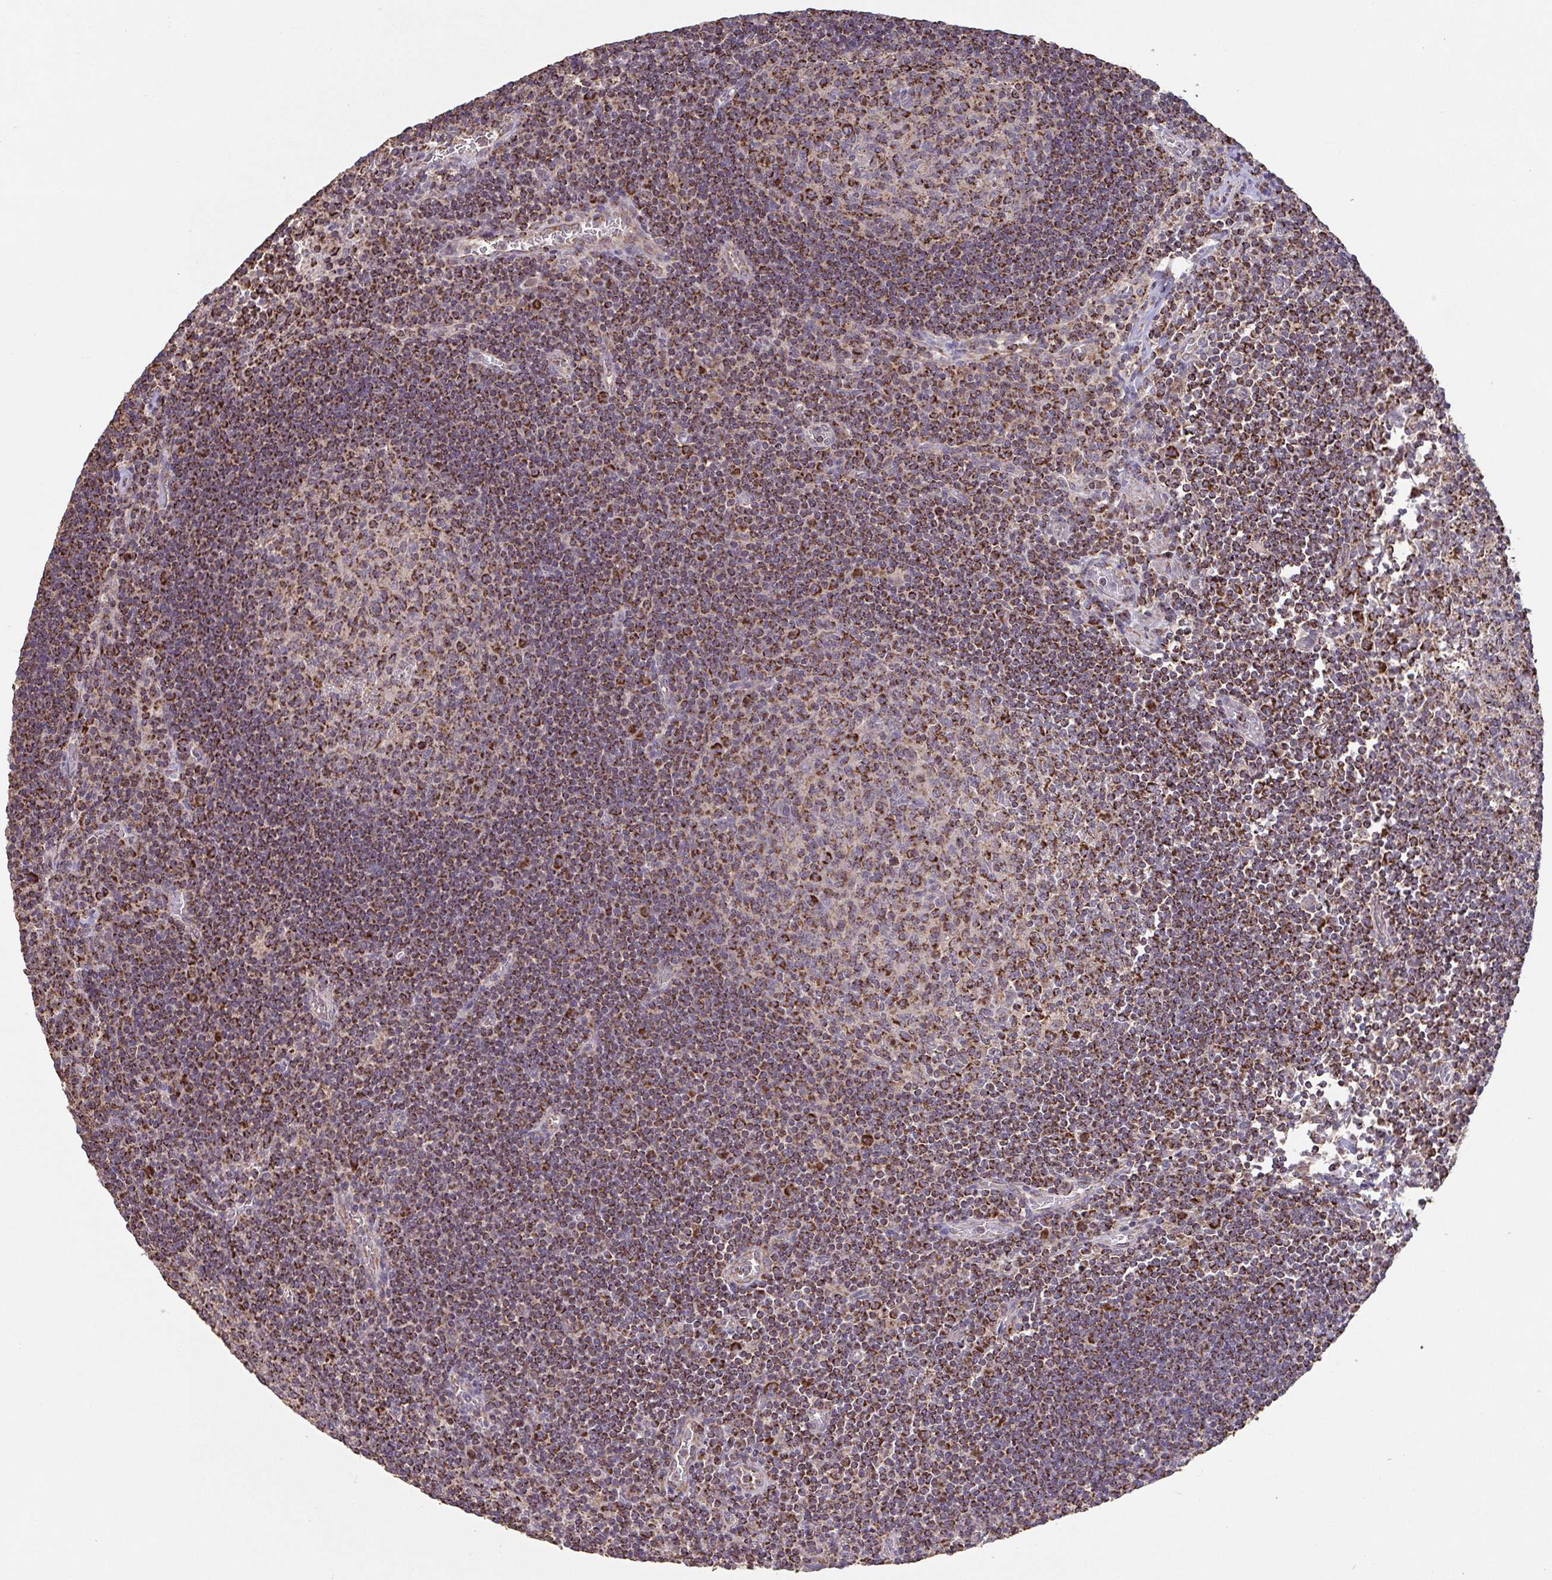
{"staining": {"intensity": "strong", "quantity": "25%-75%", "location": "cytoplasmic/membranous"}, "tissue": "lymph node", "cell_type": "Germinal center cells", "image_type": "normal", "snomed": [{"axis": "morphology", "description": "Normal tissue, NOS"}, {"axis": "topography", "description": "Lymph node"}], "caption": "Immunohistochemistry (IHC) (DAB) staining of normal lymph node demonstrates strong cytoplasmic/membranous protein expression in about 25%-75% of germinal center cells. (DAB (3,3'-diaminobenzidine) IHC with brightfield microscopy, high magnification).", "gene": "DIP2B", "patient": {"sex": "male", "age": 67}}